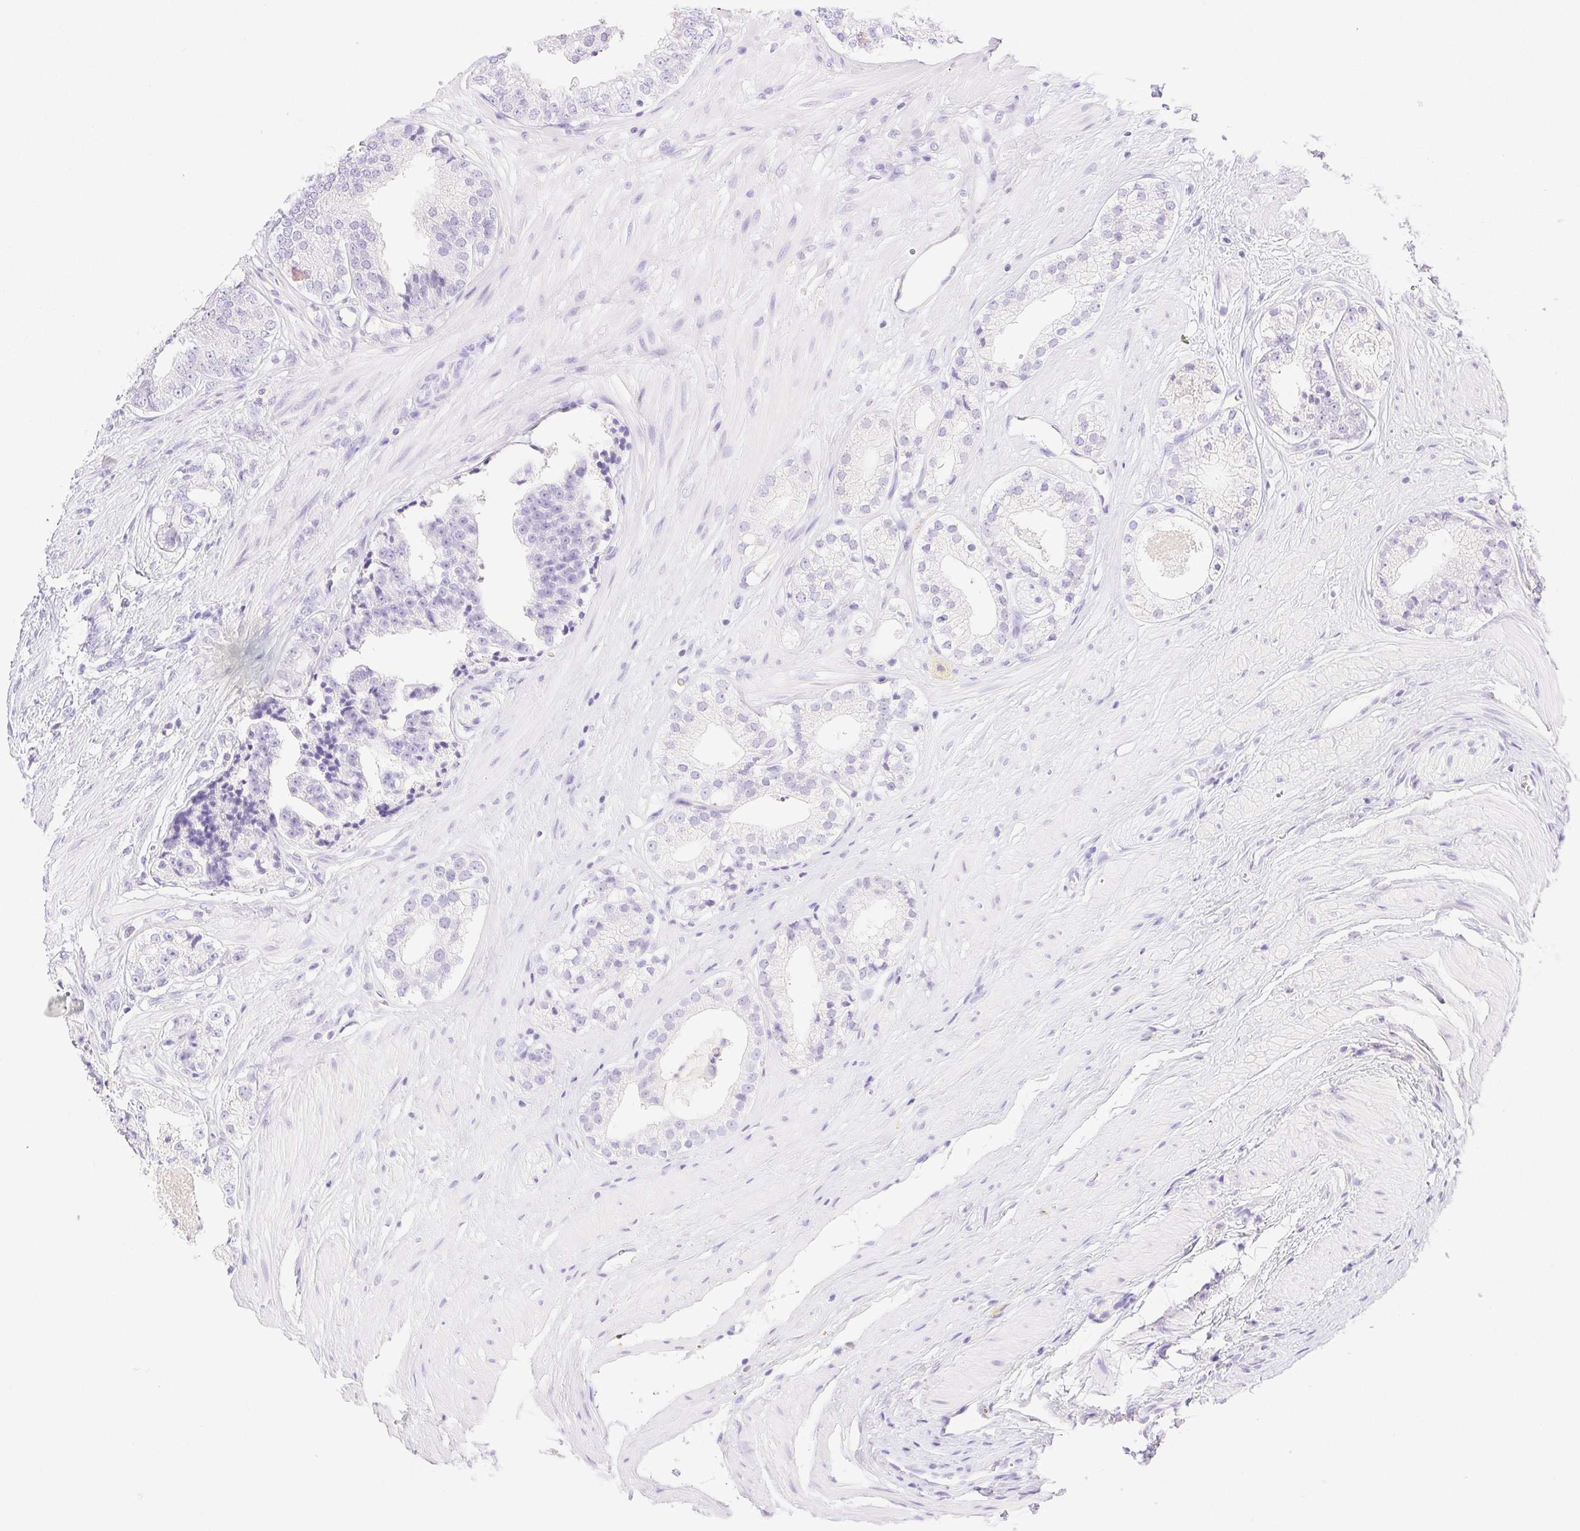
{"staining": {"intensity": "negative", "quantity": "none", "location": "none"}, "tissue": "prostate cancer", "cell_type": "Tumor cells", "image_type": "cancer", "snomed": [{"axis": "morphology", "description": "Adenocarcinoma, Low grade"}, {"axis": "topography", "description": "Prostate"}], "caption": "Immunohistochemistry image of human low-grade adenocarcinoma (prostate) stained for a protein (brown), which demonstrates no staining in tumor cells.", "gene": "SPACA4", "patient": {"sex": "male", "age": 60}}